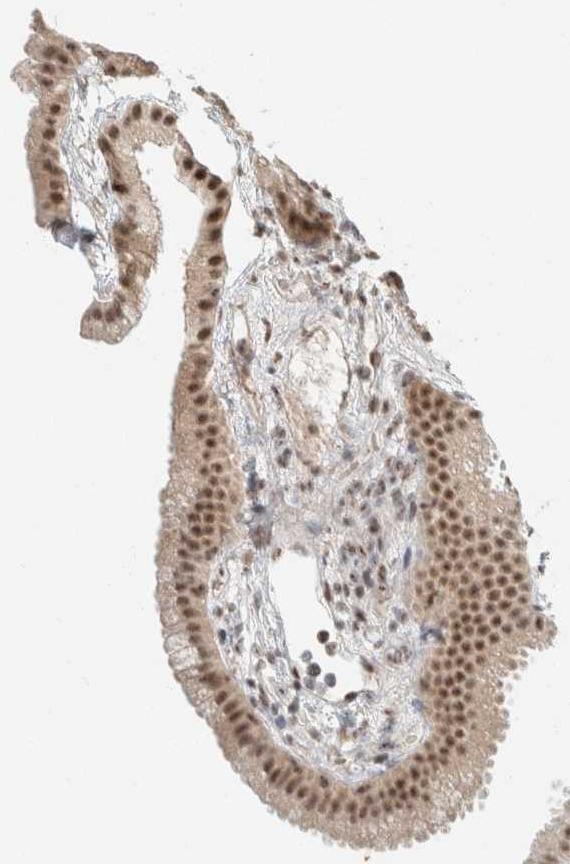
{"staining": {"intensity": "moderate", "quantity": ">75%", "location": "nuclear"}, "tissue": "gallbladder", "cell_type": "Glandular cells", "image_type": "normal", "snomed": [{"axis": "morphology", "description": "Normal tissue, NOS"}, {"axis": "topography", "description": "Gallbladder"}], "caption": "Moderate nuclear staining is seen in about >75% of glandular cells in unremarkable gallbladder.", "gene": "ZBTB2", "patient": {"sex": "female", "age": 64}}